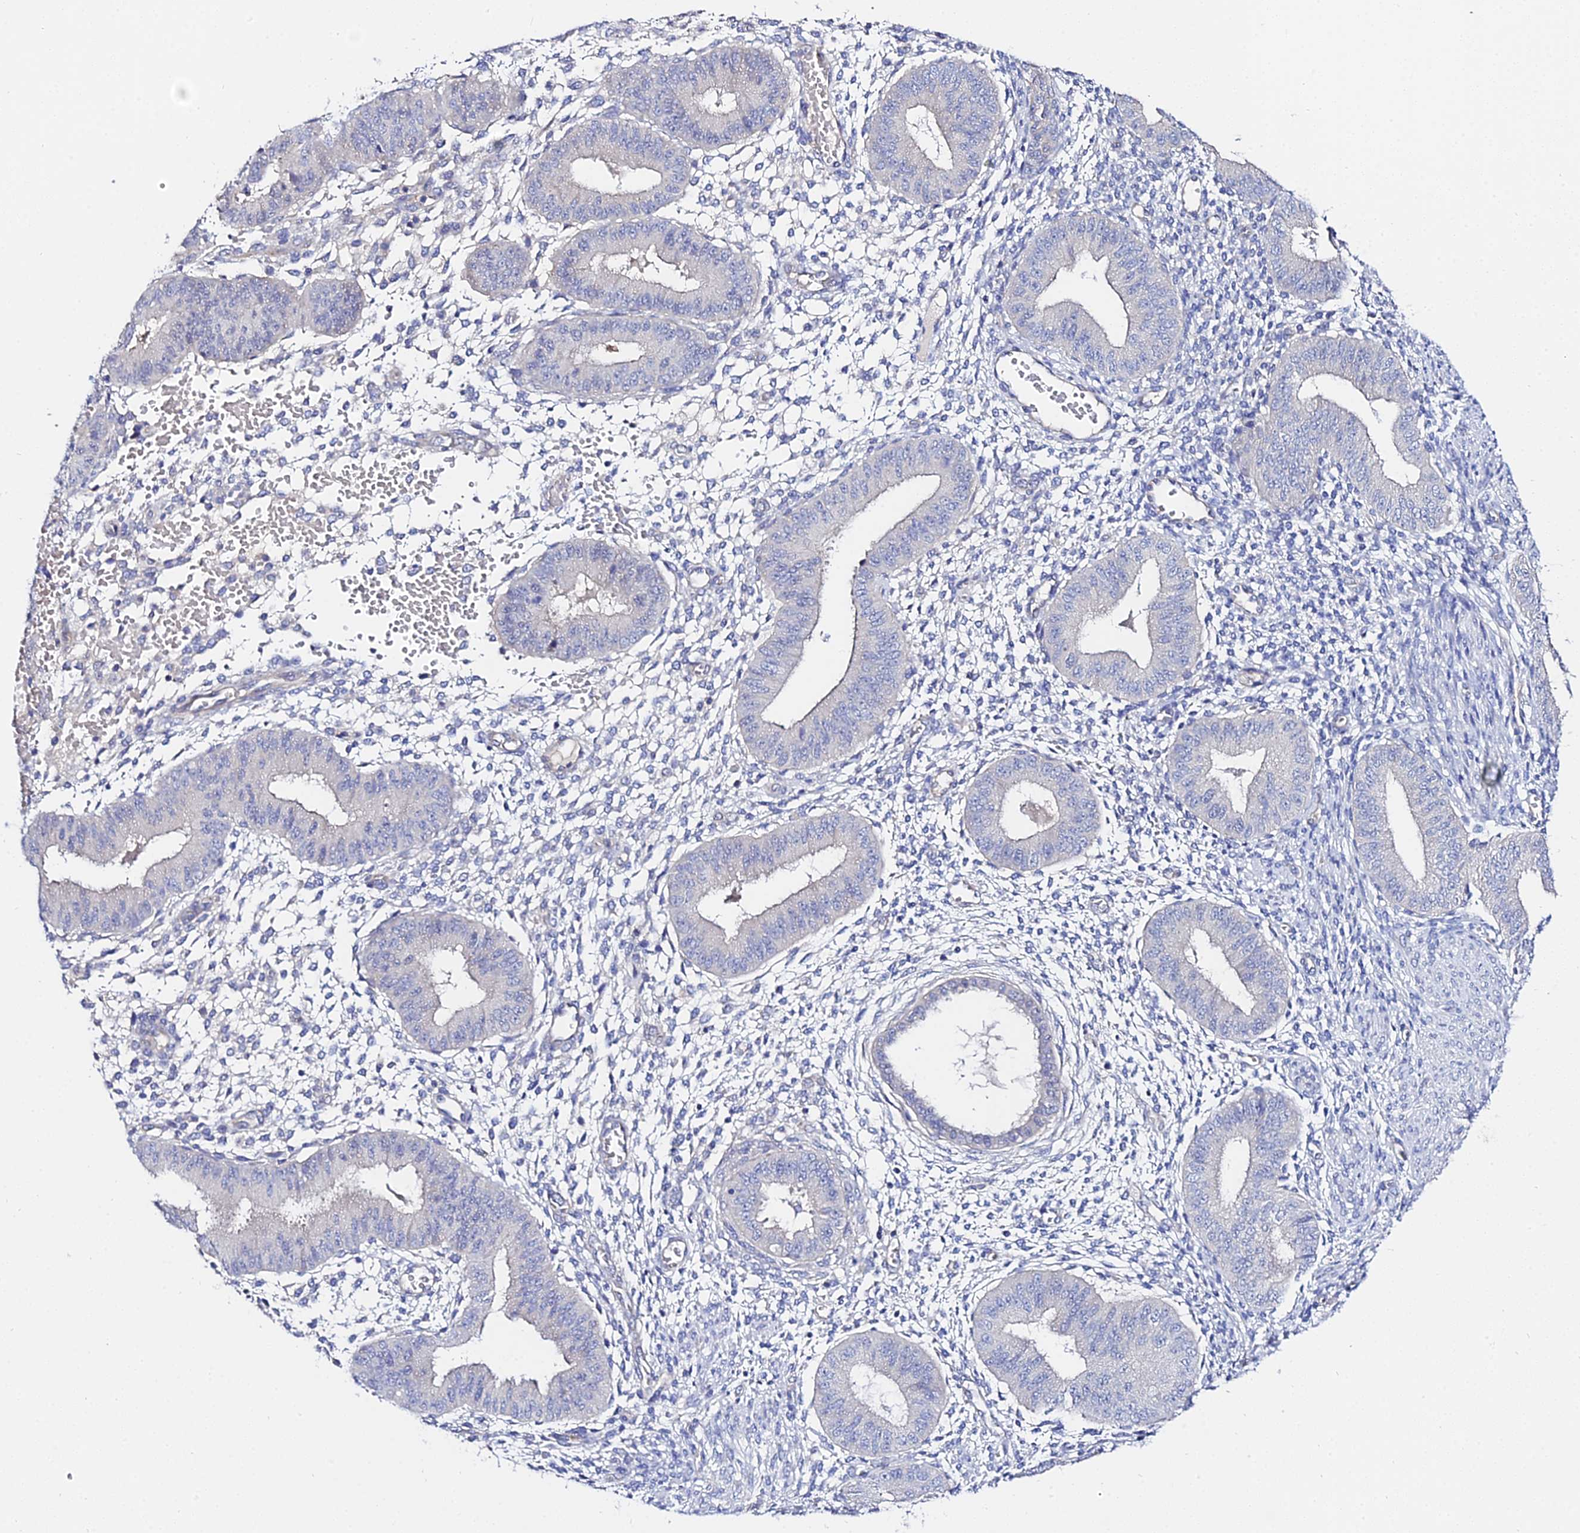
{"staining": {"intensity": "negative", "quantity": "none", "location": "none"}, "tissue": "endometrium", "cell_type": "Cells in endometrial stroma", "image_type": "normal", "snomed": [{"axis": "morphology", "description": "Normal tissue, NOS"}, {"axis": "topography", "description": "Endometrium"}], "caption": "The immunohistochemistry histopathology image has no significant expression in cells in endometrial stroma of endometrium. (Stains: DAB (3,3'-diaminobenzidine) IHC with hematoxylin counter stain, Microscopy: brightfield microscopy at high magnification).", "gene": "APOBEC3H", "patient": {"sex": "female", "age": 49}}